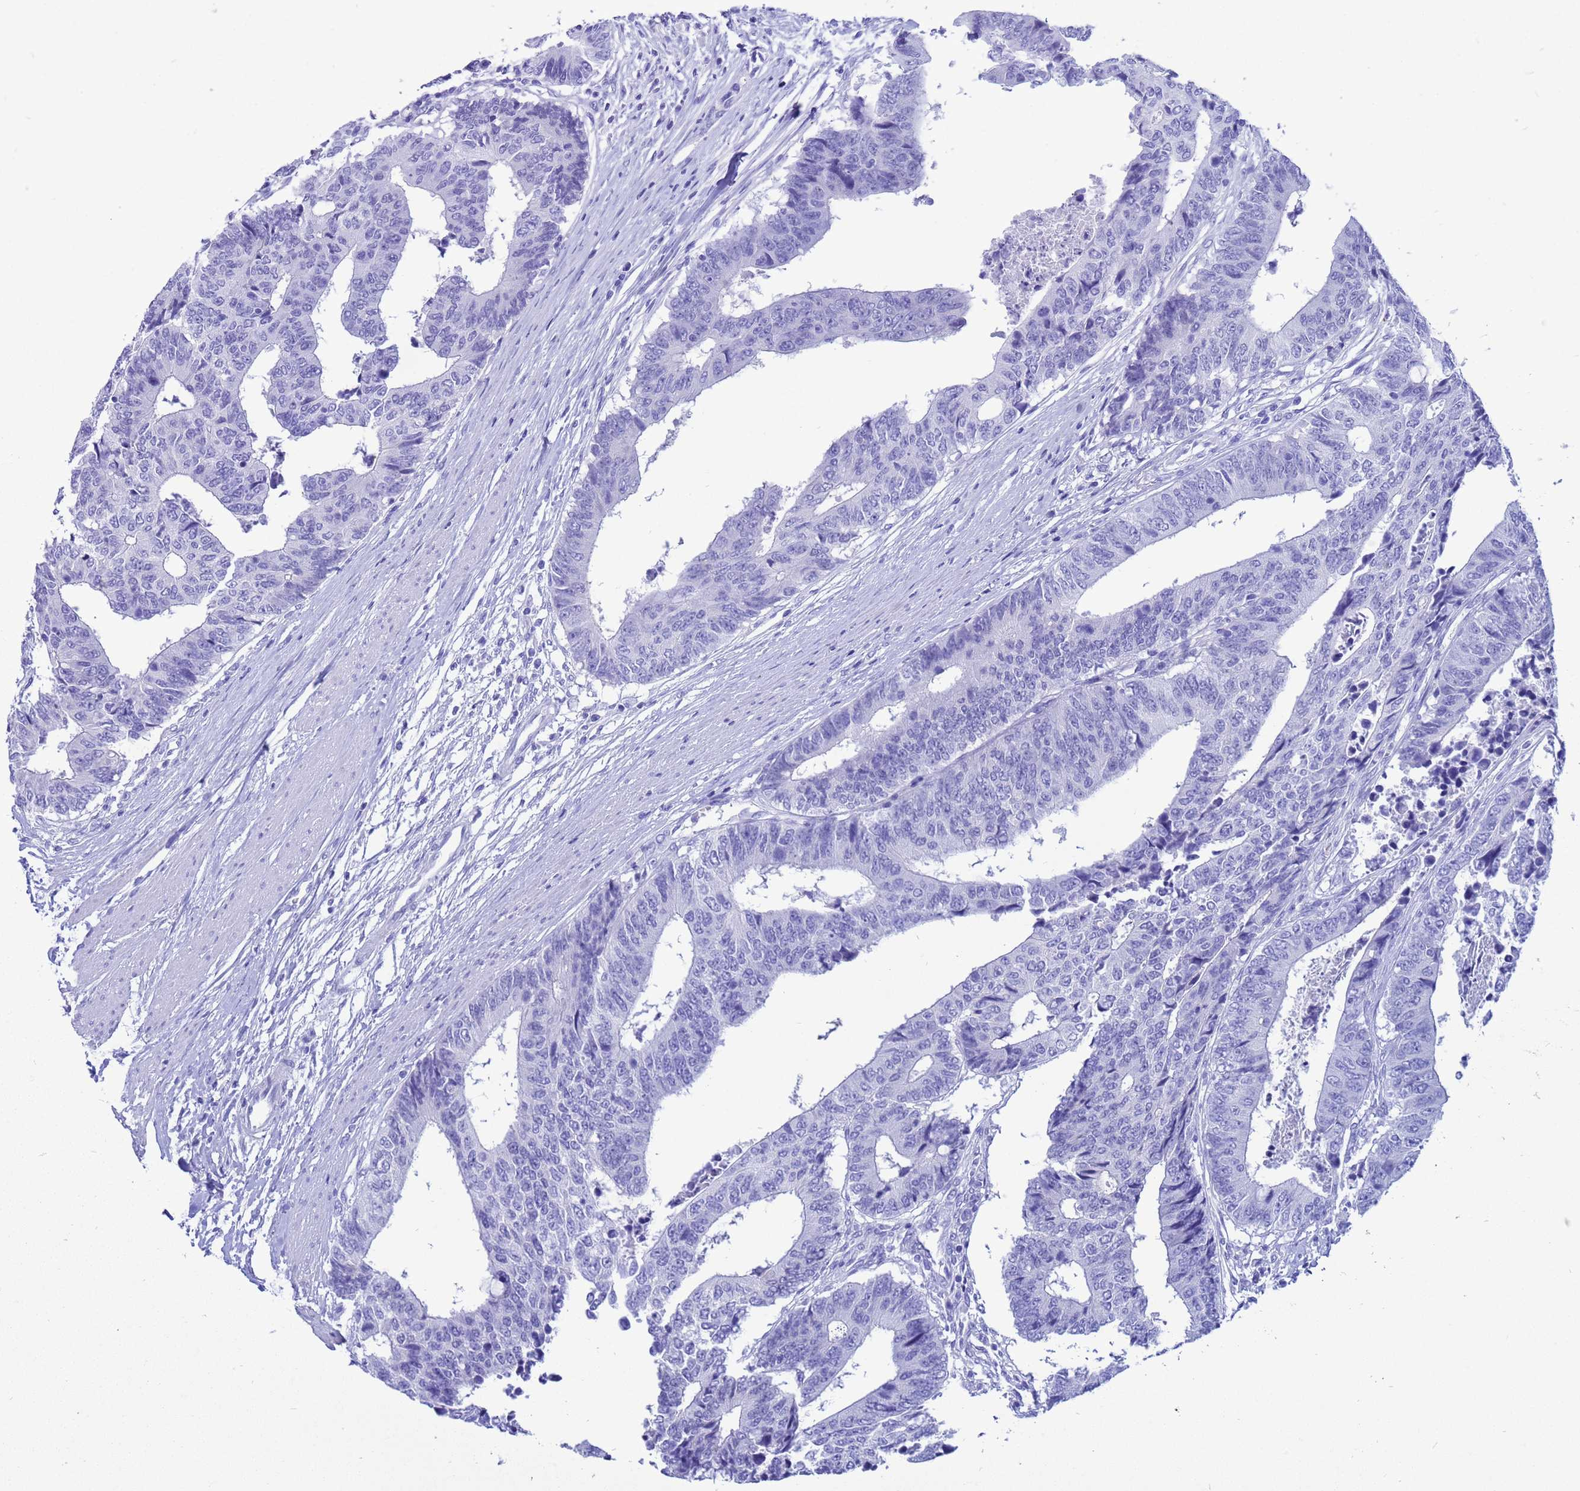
{"staining": {"intensity": "negative", "quantity": "none", "location": "none"}, "tissue": "colorectal cancer", "cell_type": "Tumor cells", "image_type": "cancer", "snomed": [{"axis": "morphology", "description": "Adenocarcinoma, NOS"}, {"axis": "topography", "description": "Rectum"}], "caption": "Colorectal adenocarcinoma stained for a protein using immunohistochemistry (IHC) reveals no staining tumor cells.", "gene": "AKR1C2", "patient": {"sex": "male", "age": 84}}